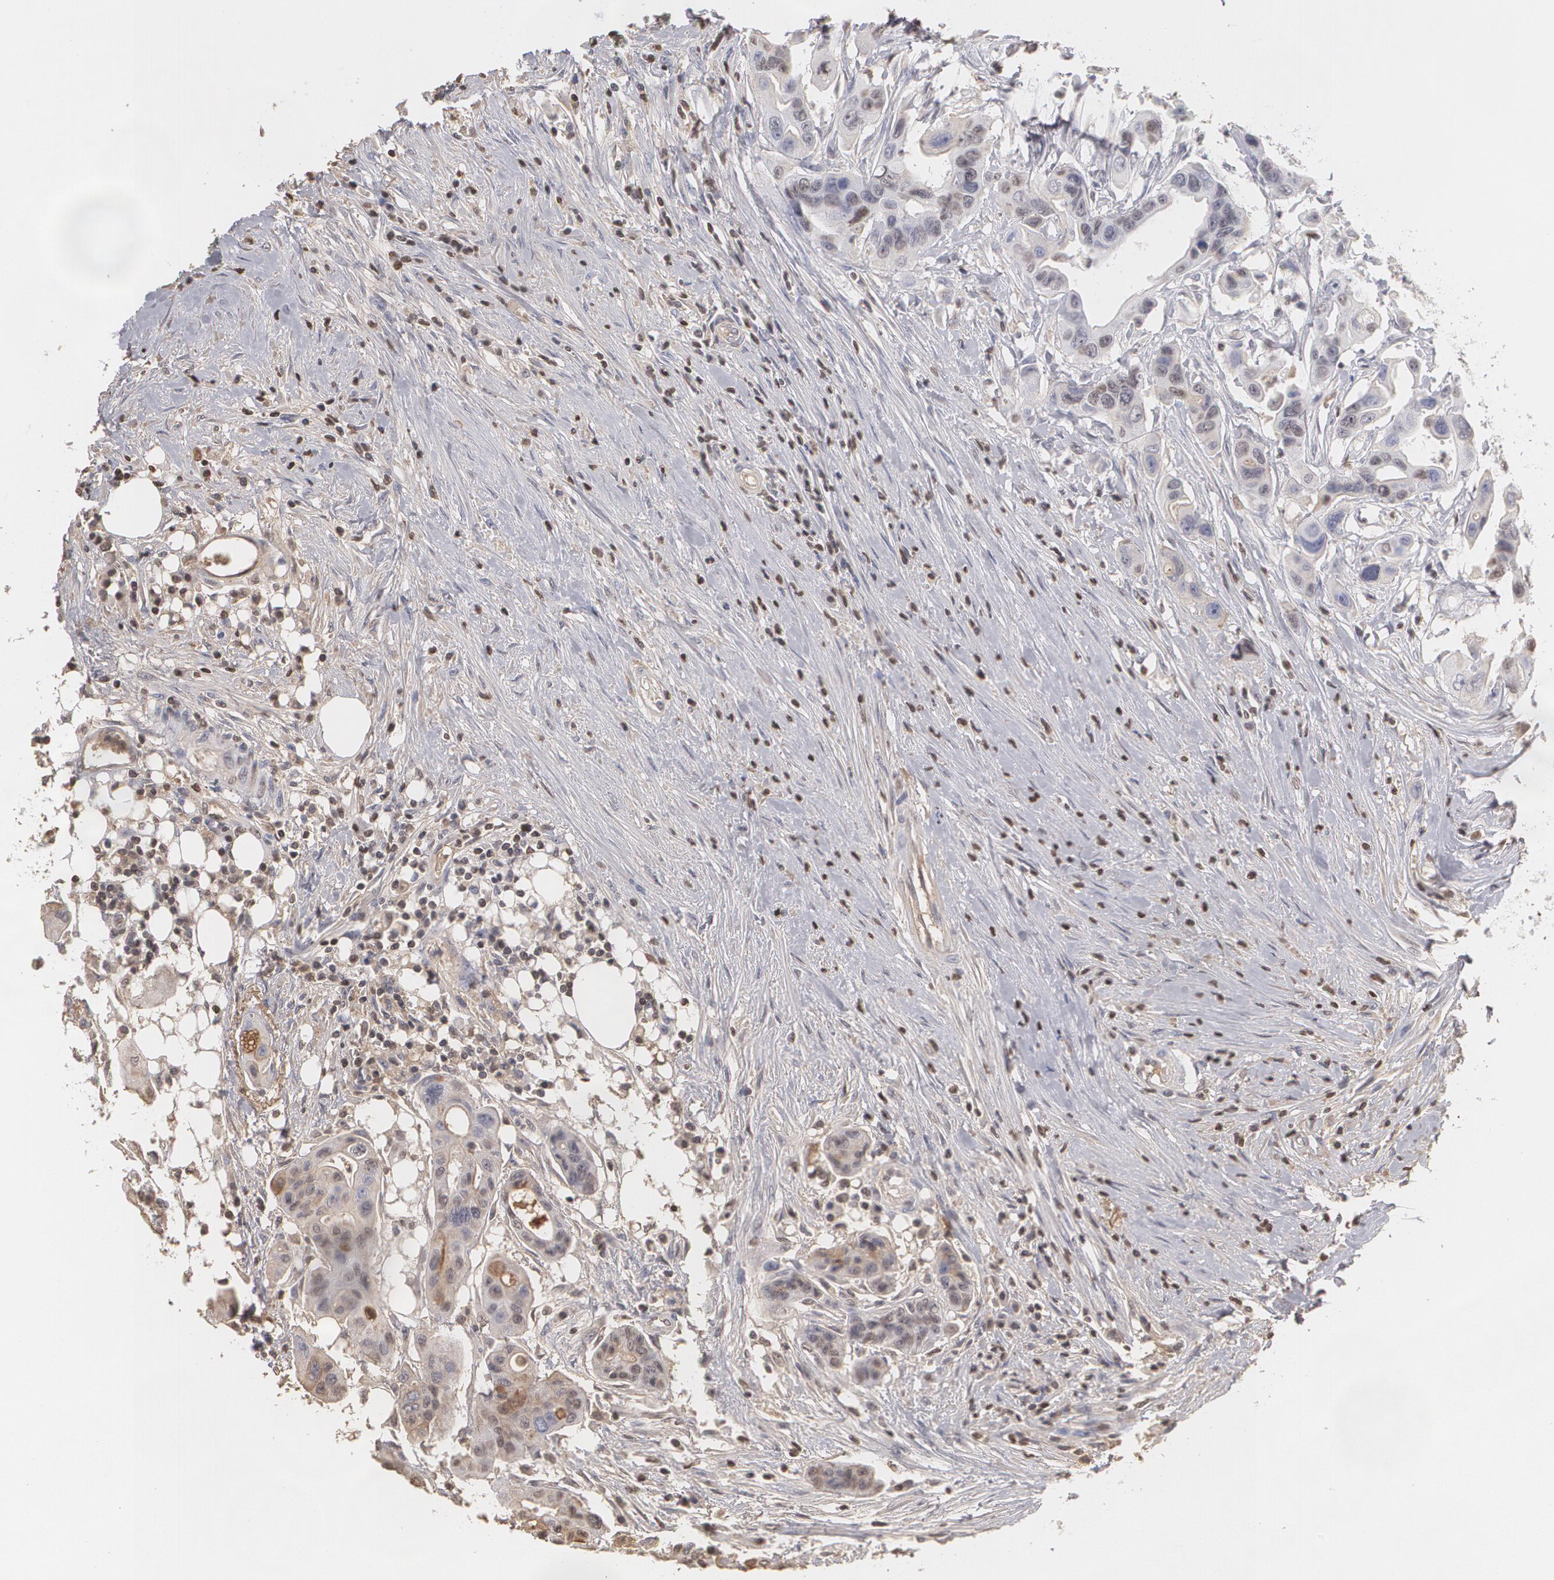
{"staining": {"intensity": "moderate", "quantity": "<25%", "location": "cytoplasmic/membranous,nuclear"}, "tissue": "colorectal cancer", "cell_type": "Tumor cells", "image_type": "cancer", "snomed": [{"axis": "morphology", "description": "Adenocarcinoma, NOS"}, {"axis": "topography", "description": "Colon"}], "caption": "Human colorectal cancer (adenocarcinoma) stained with a brown dye exhibits moderate cytoplasmic/membranous and nuclear positive staining in approximately <25% of tumor cells.", "gene": "SERPINA1", "patient": {"sex": "female", "age": 70}}